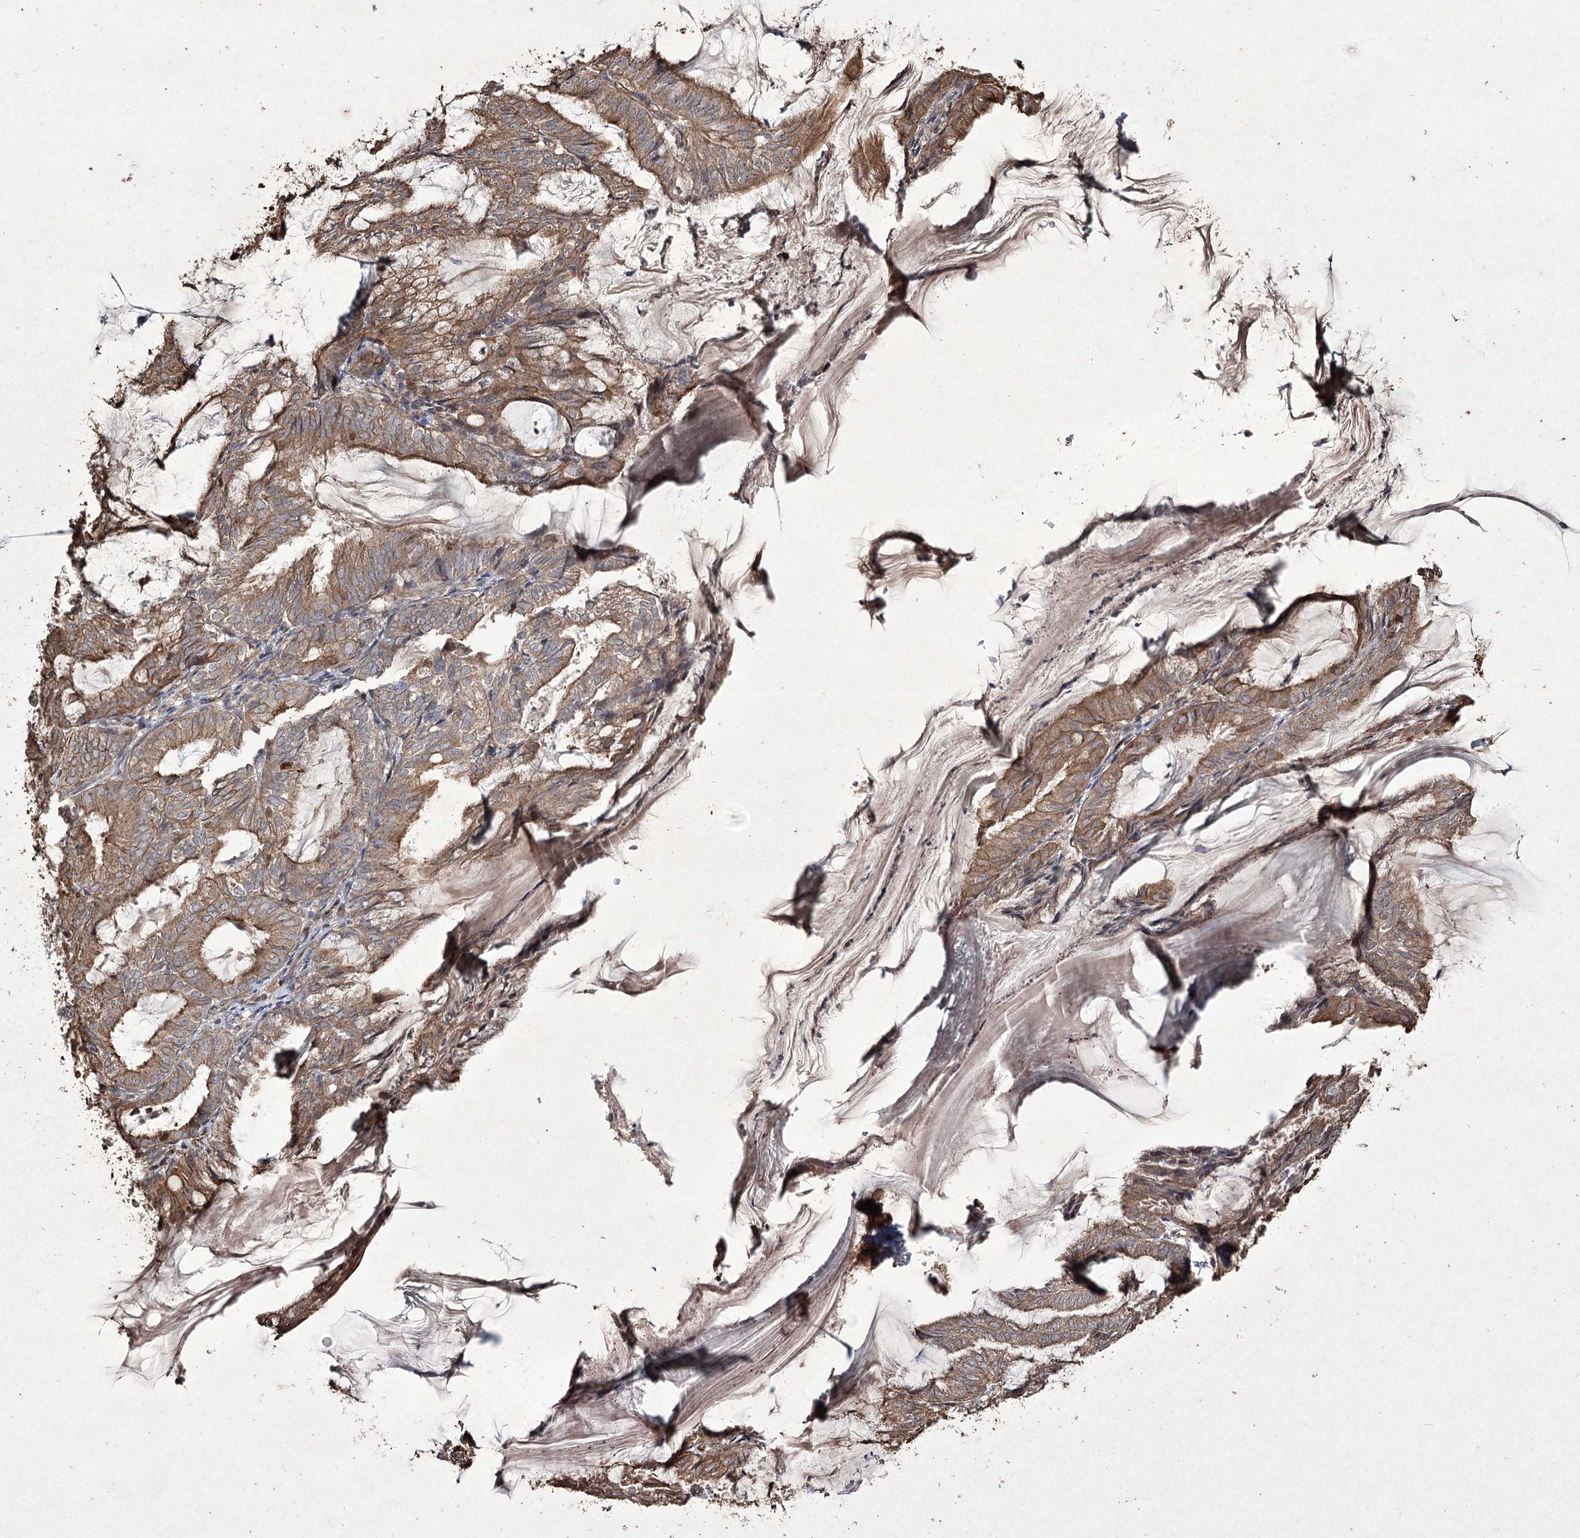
{"staining": {"intensity": "moderate", "quantity": ">75%", "location": "cytoplasmic/membranous"}, "tissue": "endometrial cancer", "cell_type": "Tumor cells", "image_type": "cancer", "snomed": [{"axis": "morphology", "description": "Adenocarcinoma, NOS"}, {"axis": "topography", "description": "Endometrium"}], "caption": "An image of human endometrial cancer stained for a protein demonstrates moderate cytoplasmic/membranous brown staining in tumor cells.", "gene": "PRC1", "patient": {"sex": "female", "age": 86}}